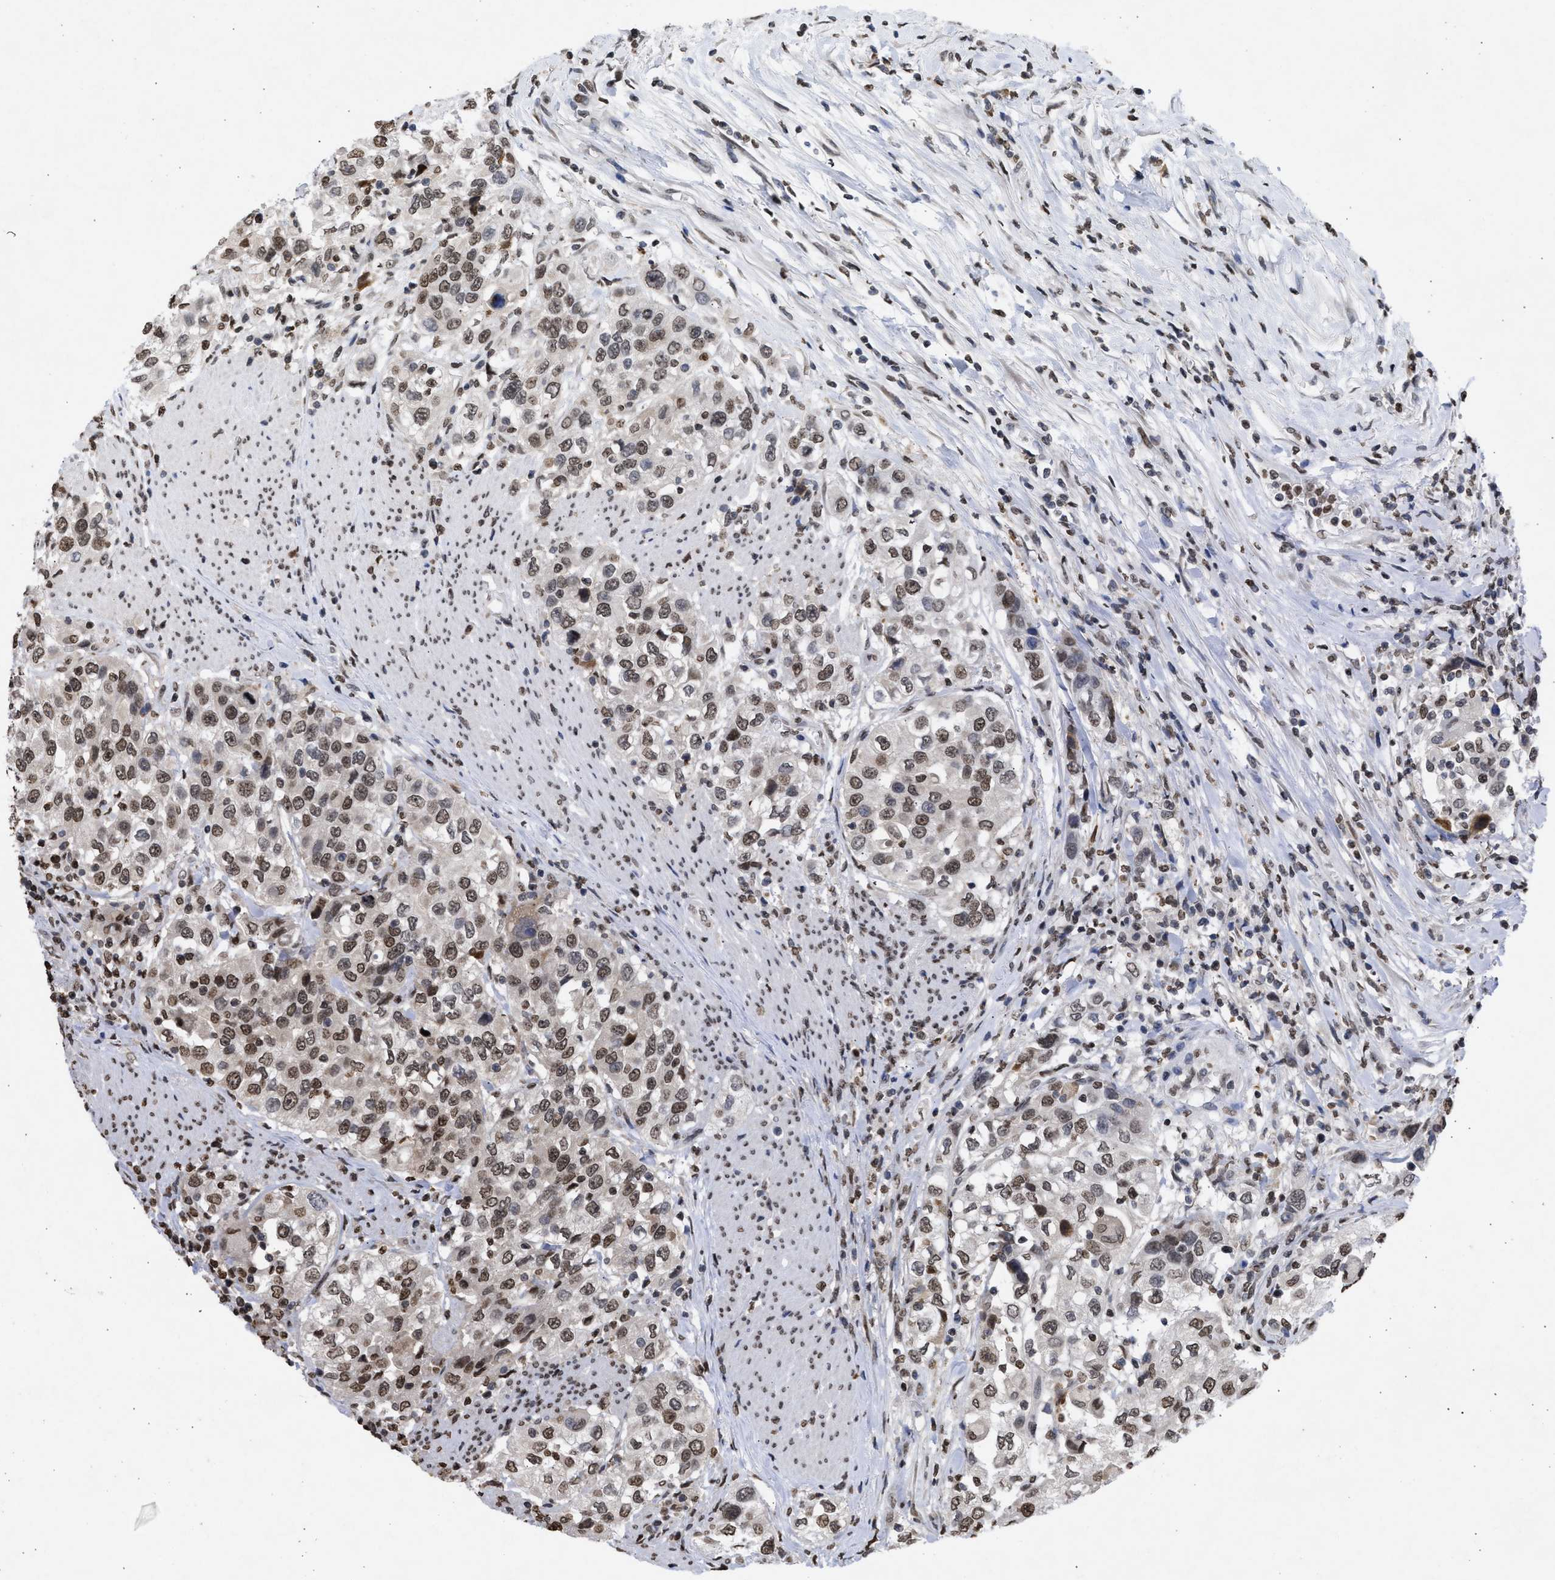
{"staining": {"intensity": "moderate", "quantity": "25%-75%", "location": "nuclear"}, "tissue": "urothelial cancer", "cell_type": "Tumor cells", "image_type": "cancer", "snomed": [{"axis": "morphology", "description": "Urothelial carcinoma, High grade"}, {"axis": "topography", "description": "Urinary bladder"}], "caption": "Immunohistochemical staining of urothelial cancer exhibits medium levels of moderate nuclear protein positivity in about 25%-75% of tumor cells. The protein is stained brown, and the nuclei are stained in blue (DAB (3,3'-diaminobenzidine) IHC with brightfield microscopy, high magnification).", "gene": "NUP35", "patient": {"sex": "female", "age": 80}}